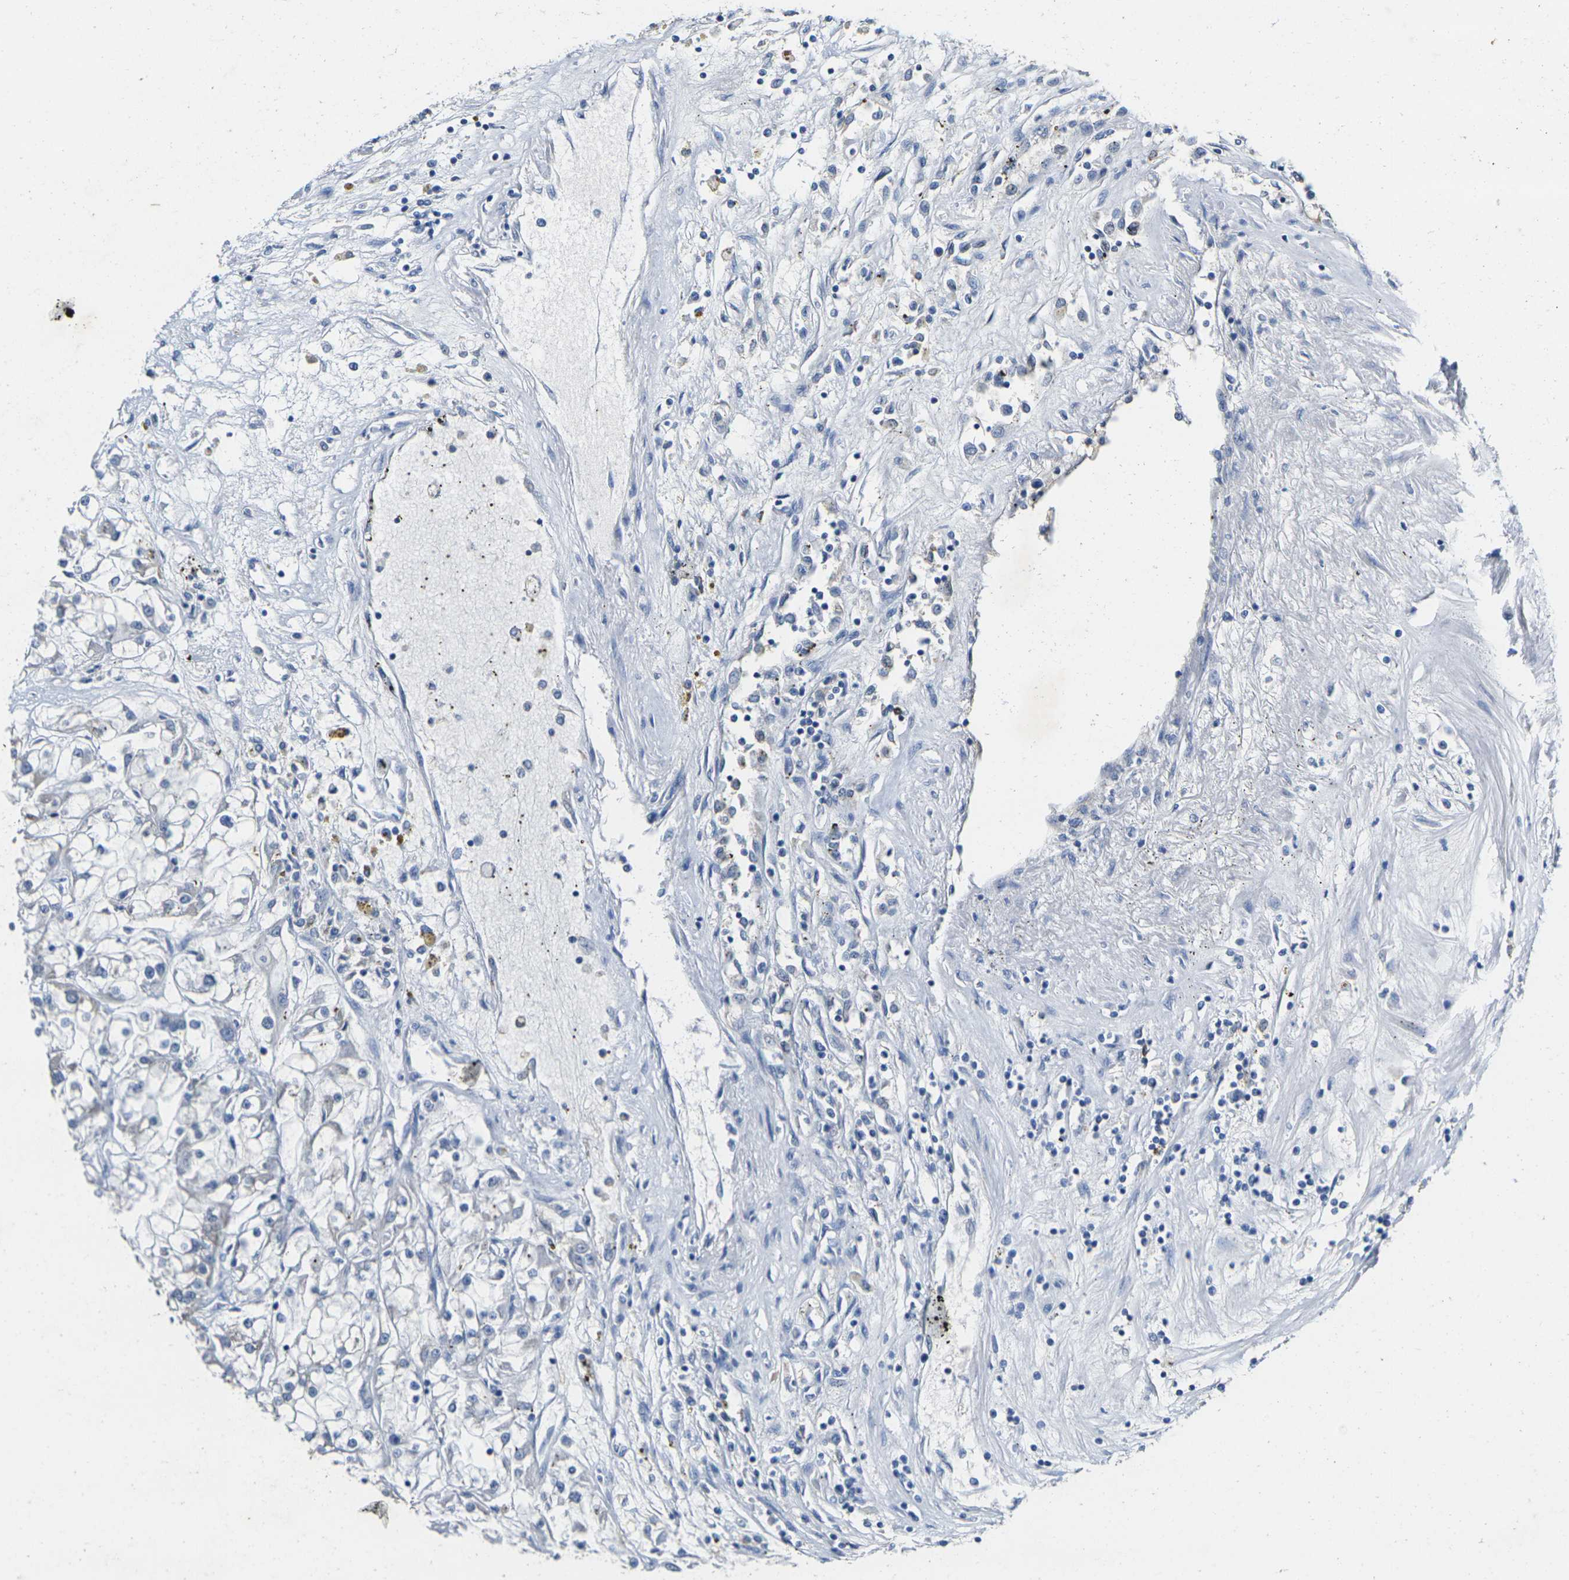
{"staining": {"intensity": "negative", "quantity": "none", "location": "none"}, "tissue": "renal cancer", "cell_type": "Tumor cells", "image_type": "cancer", "snomed": [{"axis": "morphology", "description": "Adenocarcinoma, NOS"}, {"axis": "topography", "description": "Kidney"}], "caption": "High power microscopy image of an IHC photomicrograph of adenocarcinoma (renal), revealing no significant positivity in tumor cells.", "gene": "NOCT", "patient": {"sex": "female", "age": 52}}